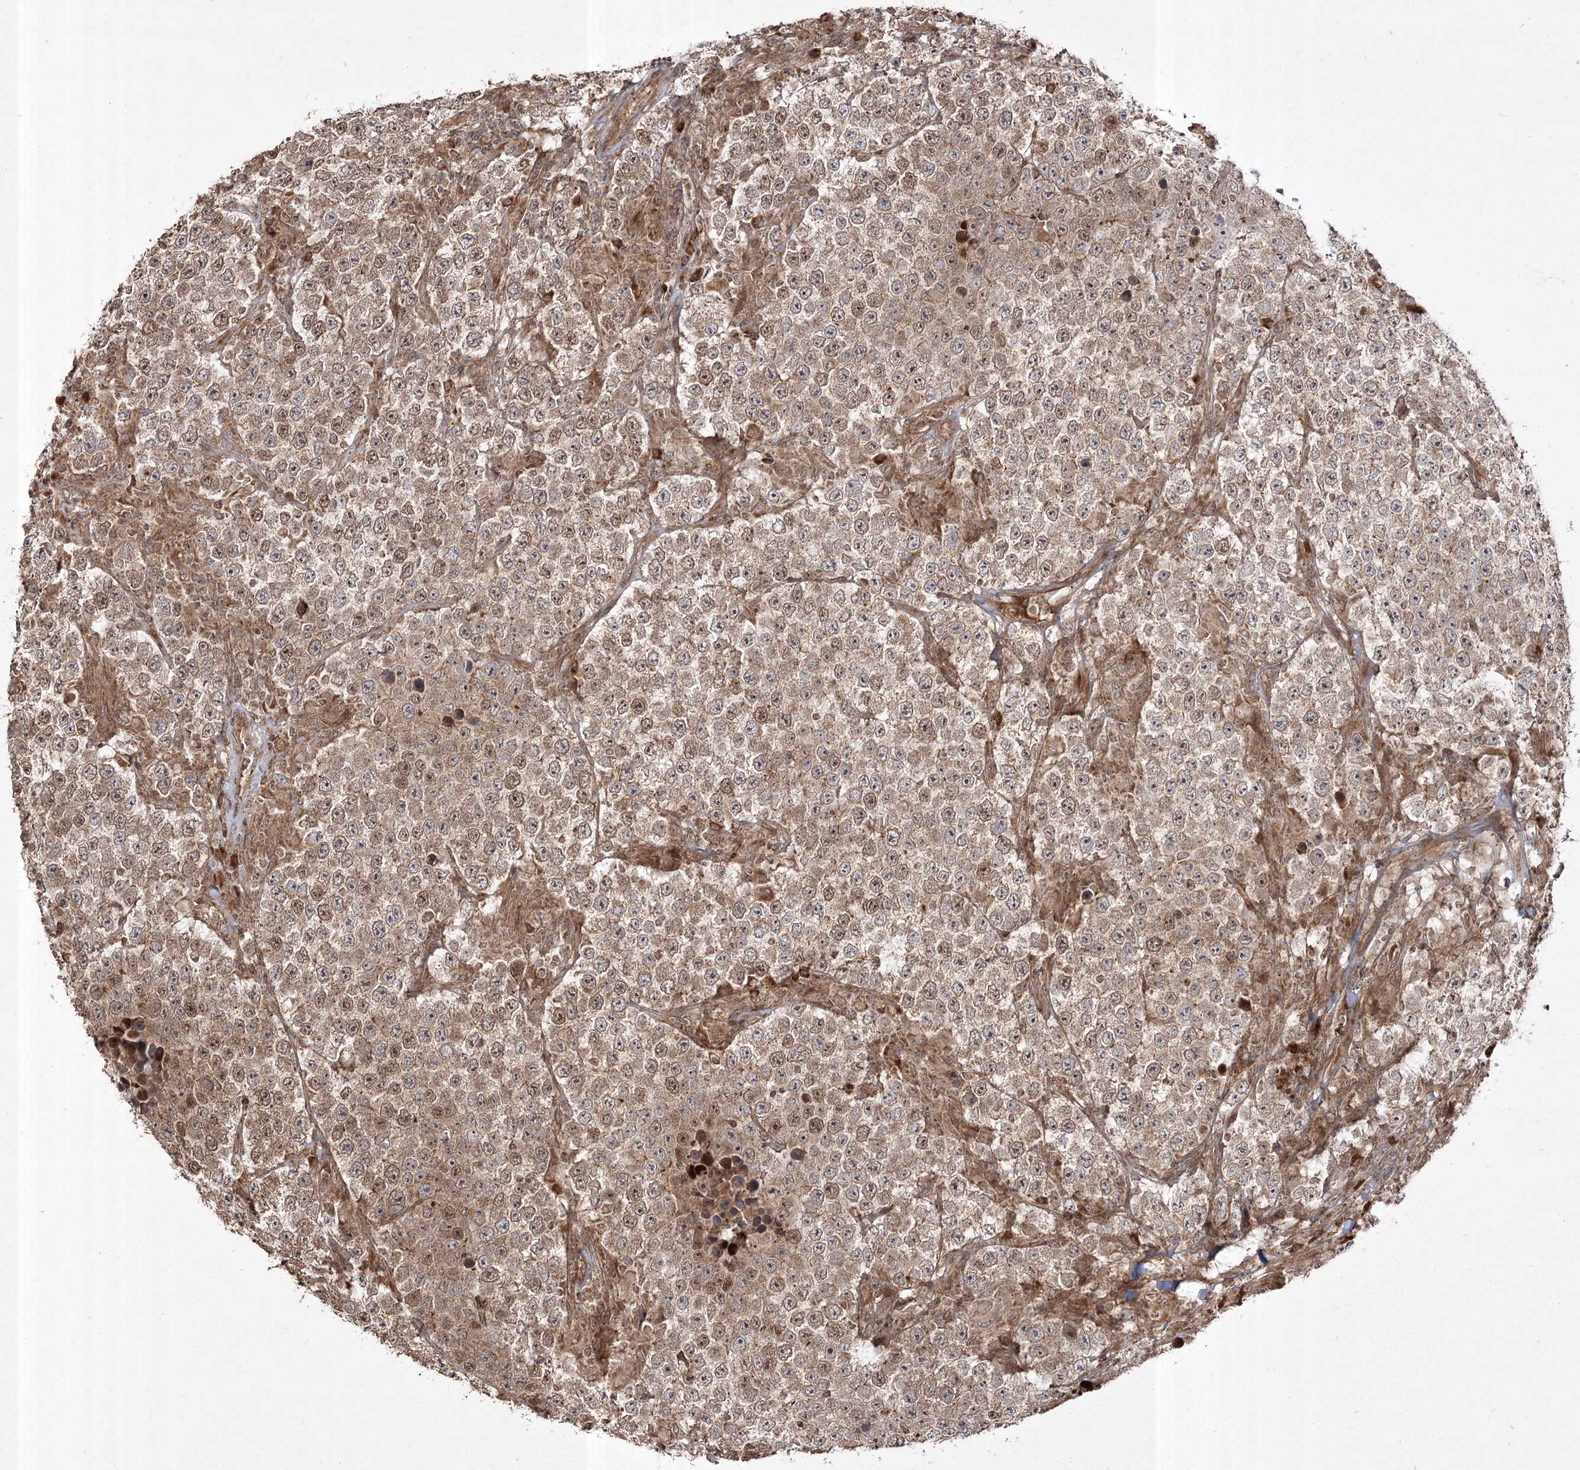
{"staining": {"intensity": "moderate", "quantity": "25%-75%", "location": "cytoplasmic/membranous,nuclear"}, "tissue": "testis cancer", "cell_type": "Tumor cells", "image_type": "cancer", "snomed": [{"axis": "morphology", "description": "Normal tissue, NOS"}, {"axis": "morphology", "description": "Urothelial carcinoma, High grade"}, {"axis": "morphology", "description": "Seminoma, NOS"}, {"axis": "morphology", "description": "Carcinoma, Embryonal, NOS"}, {"axis": "topography", "description": "Urinary bladder"}, {"axis": "topography", "description": "Testis"}], "caption": "Protein analysis of testis cancer tissue demonstrates moderate cytoplasmic/membranous and nuclear positivity in about 25%-75% of tumor cells. The staining was performed using DAB to visualize the protein expression in brown, while the nuclei were stained in blue with hematoxylin (Magnification: 20x).", "gene": "CPLANE1", "patient": {"sex": "male", "age": 41}}